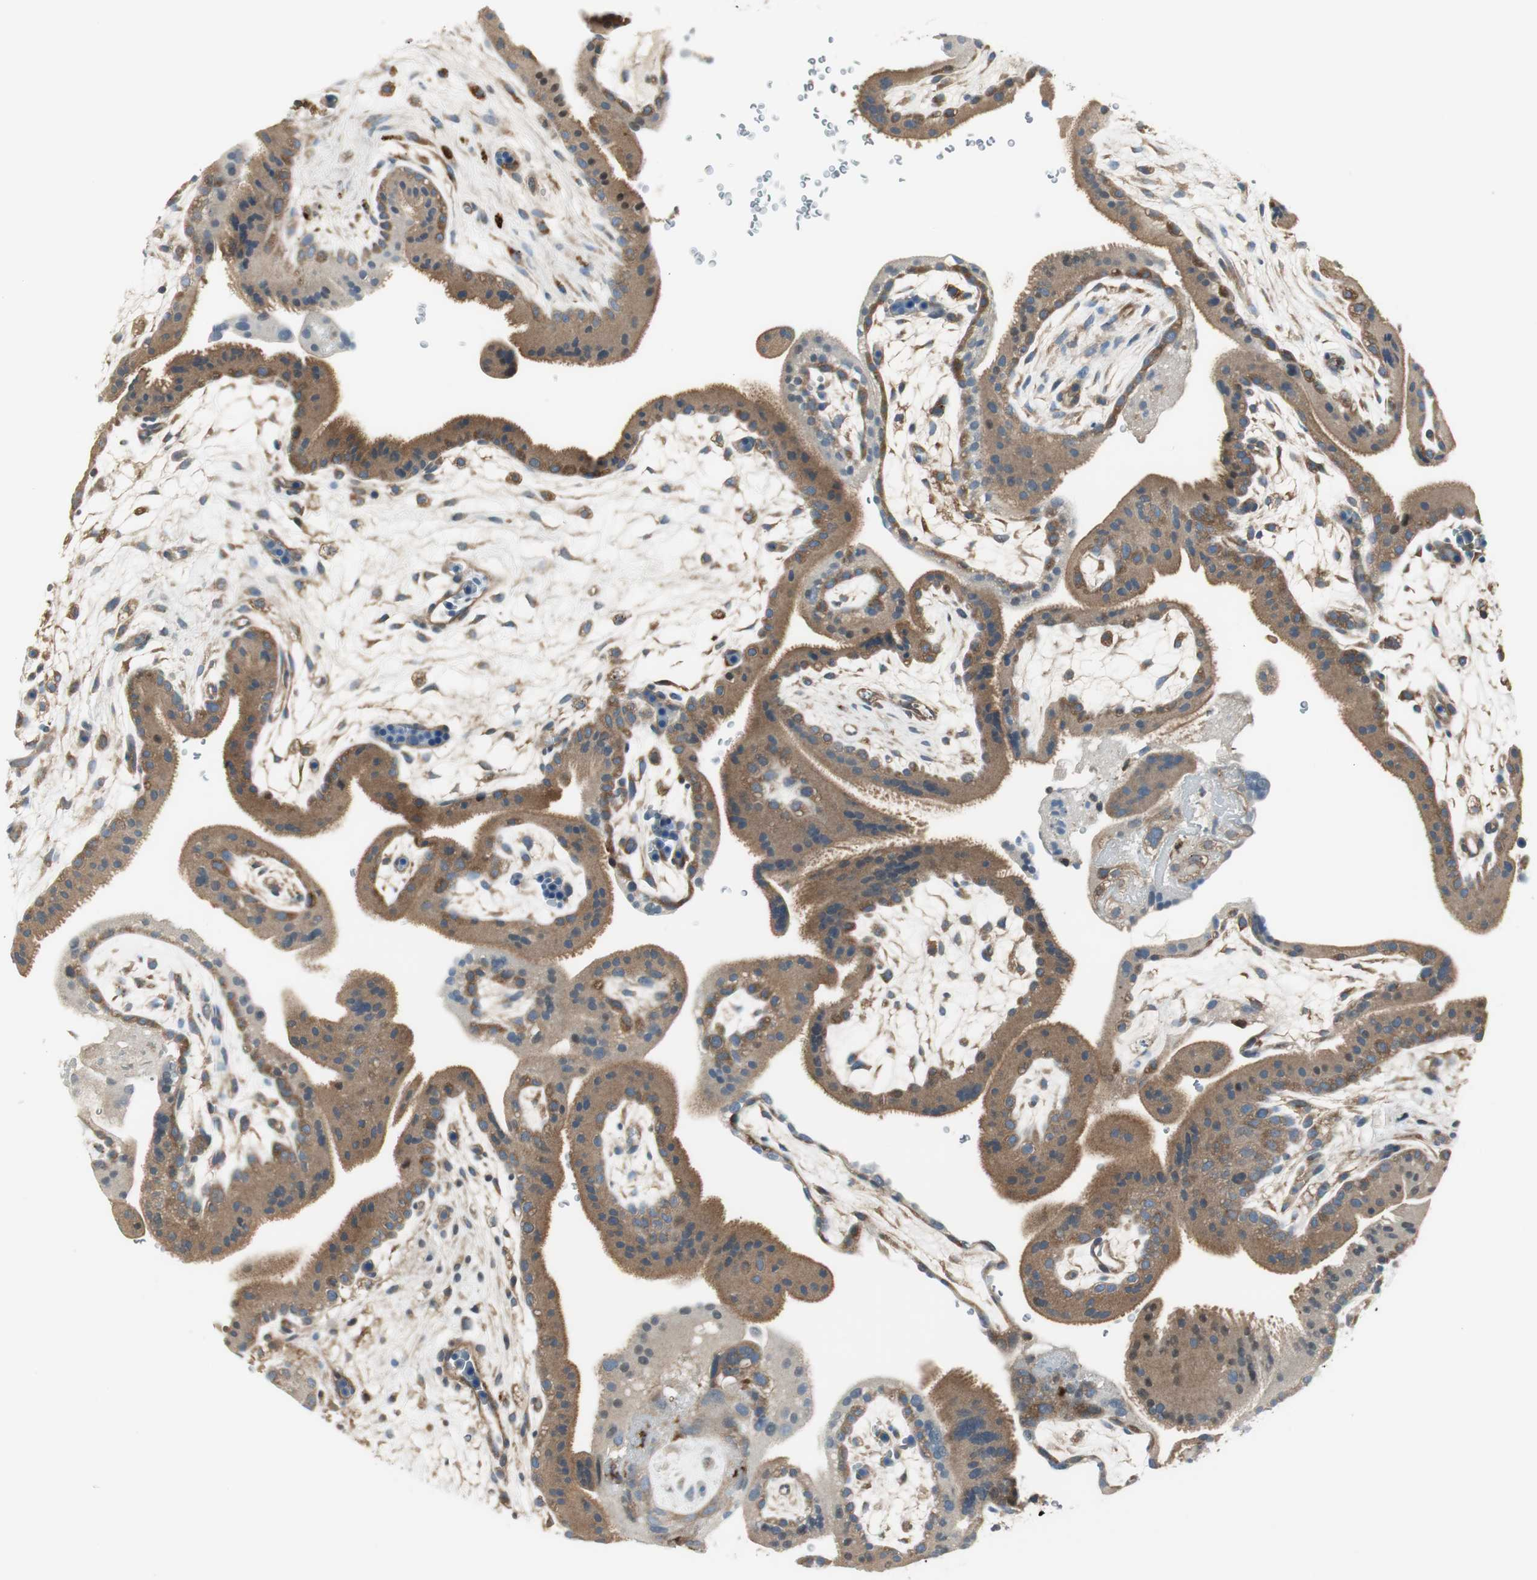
{"staining": {"intensity": "moderate", "quantity": ">75%", "location": "cytoplasmic/membranous"}, "tissue": "placenta", "cell_type": "Trophoblastic cells", "image_type": "normal", "snomed": [{"axis": "morphology", "description": "Normal tissue, NOS"}, {"axis": "topography", "description": "Placenta"}], "caption": "Trophoblastic cells reveal medium levels of moderate cytoplasmic/membranous expression in about >75% of cells in unremarkable placenta. (Stains: DAB in brown, nuclei in blue, Microscopy: brightfield microscopy at high magnification).", "gene": "NCK1", "patient": {"sex": "female", "age": 19}}